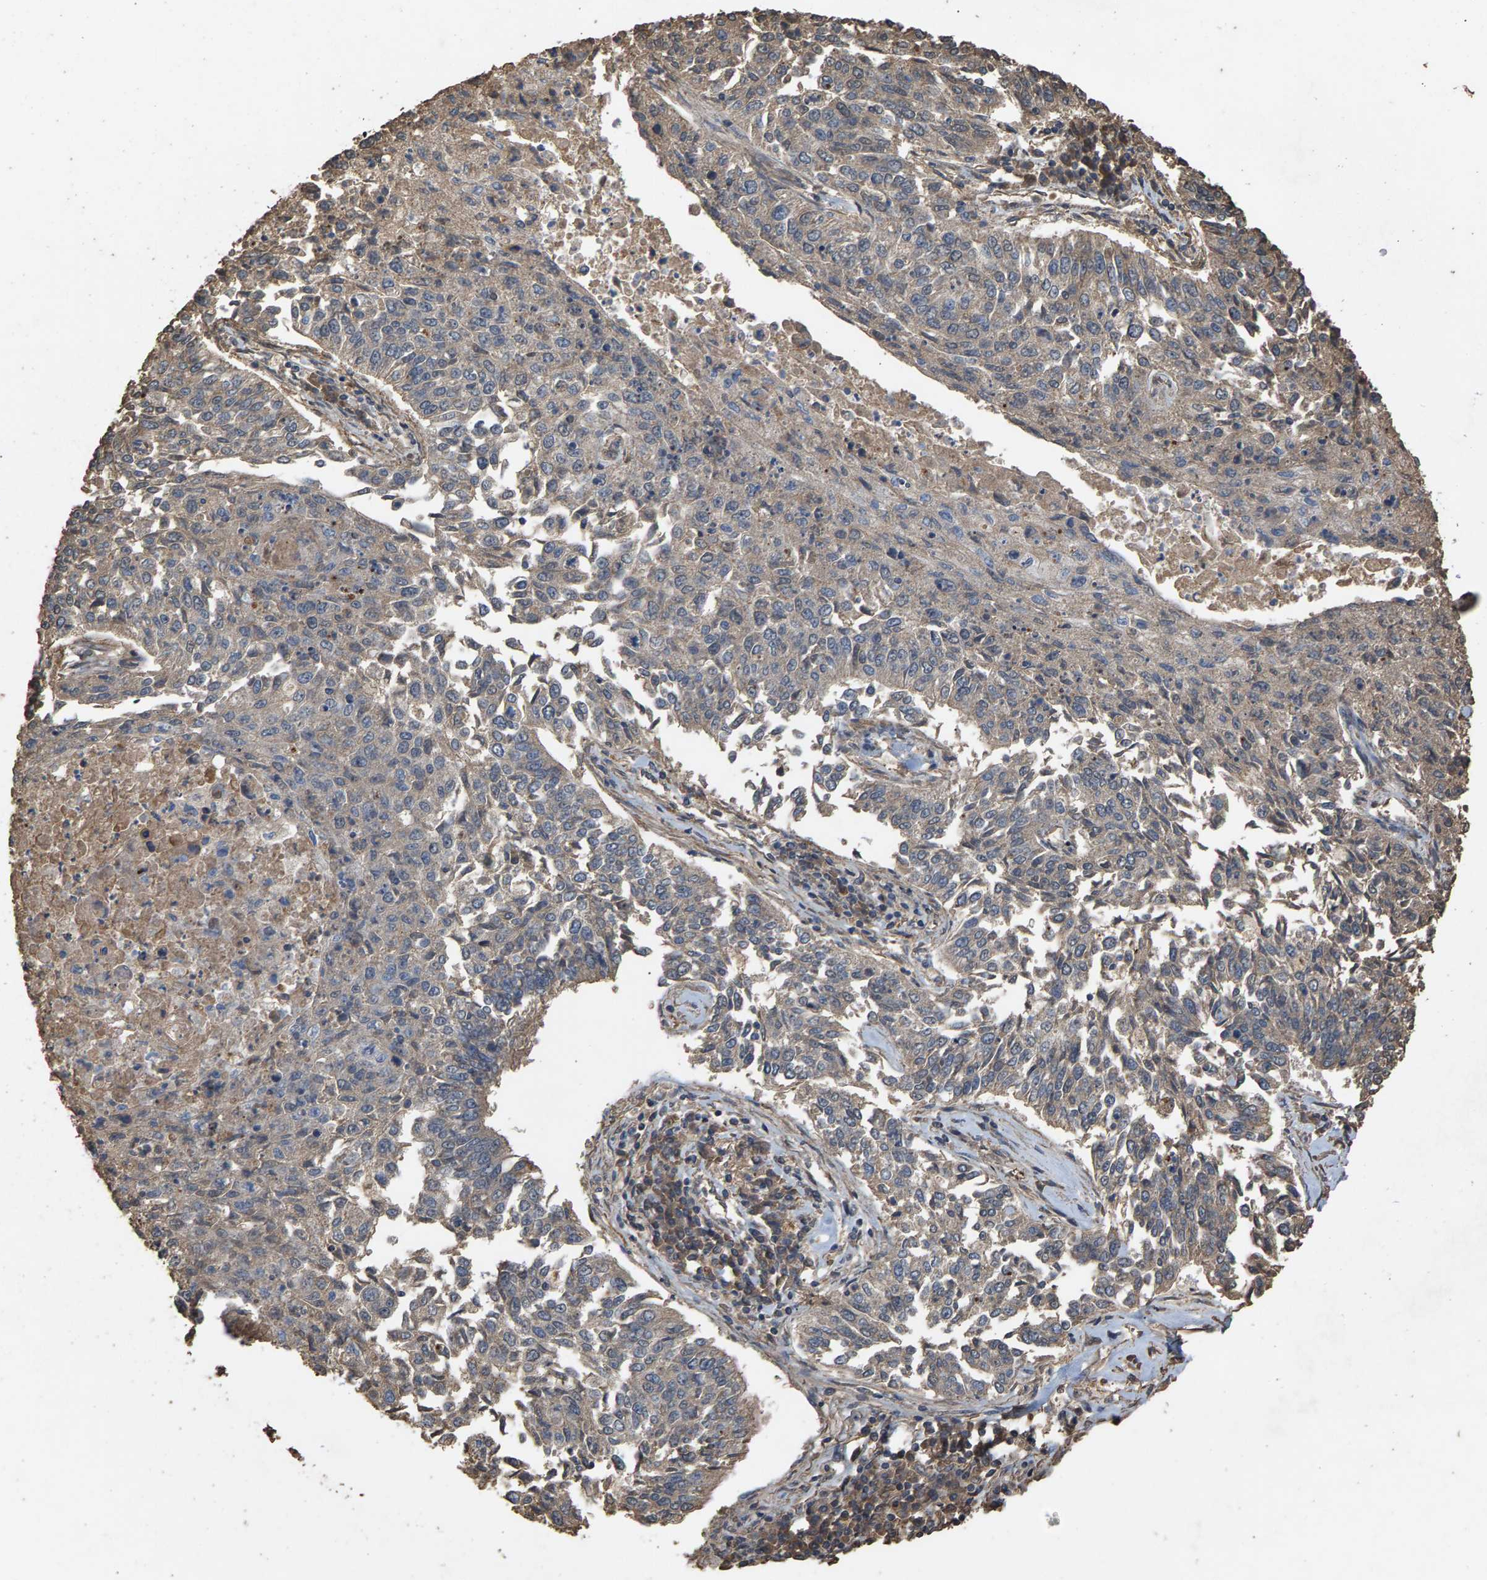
{"staining": {"intensity": "weak", "quantity": "<25%", "location": "cytoplasmic/membranous"}, "tissue": "lung cancer", "cell_type": "Tumor cells", "image_type": "cancer", "snomed": [{"axis": "morphology", "description": "Normal tissue, NOS"}, {"axis": "morphology", "description": "Squamous cell carcinoma, NOS"}, {"axis": "topography", "description": "Cartilage tissue"}, {"axis": "topography", "description": "Bronchus"}, {"axis": "topography", "description": "Lung"}], "caption": "Immunohistochemical staining of human lung squamous cell carcinoma reveals no significant staining in tumor cells.", "gene": "HTRA3", "patient": {"sex": "female", "age": 49}}